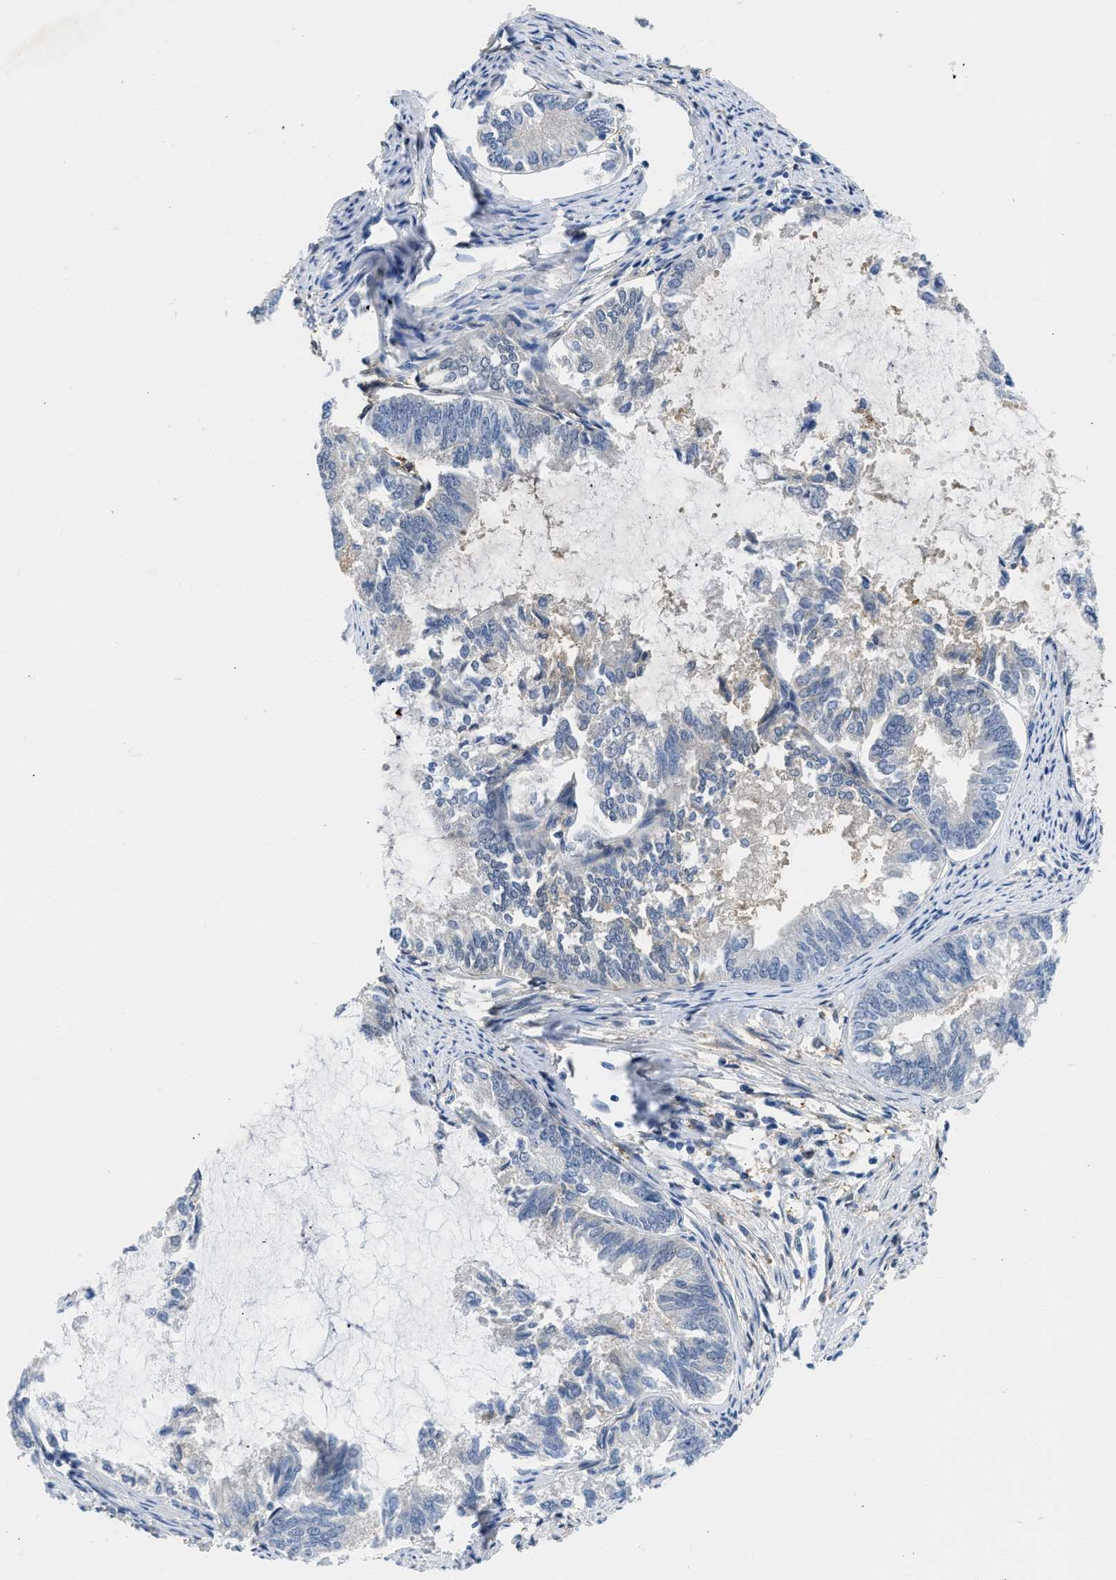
{"staining": {"intensity": "negative", "quantity": "none", "location": "none"}, "tissue": "endometrial cancer", "cell_type": "Tumor cells", "image_type": "cancer", "snomed": [{"axis": "morphology", "description": "Adenocarcinoma, NOS"}, {"axis": "topography", "description": "Endometrium"}], "caption": "Endometrial cancer was stained to show a protein in brown. There is no significant positivity in tumor cells.", "gene": "CBR1", "patient": {"sex": "female", "age": 86}}